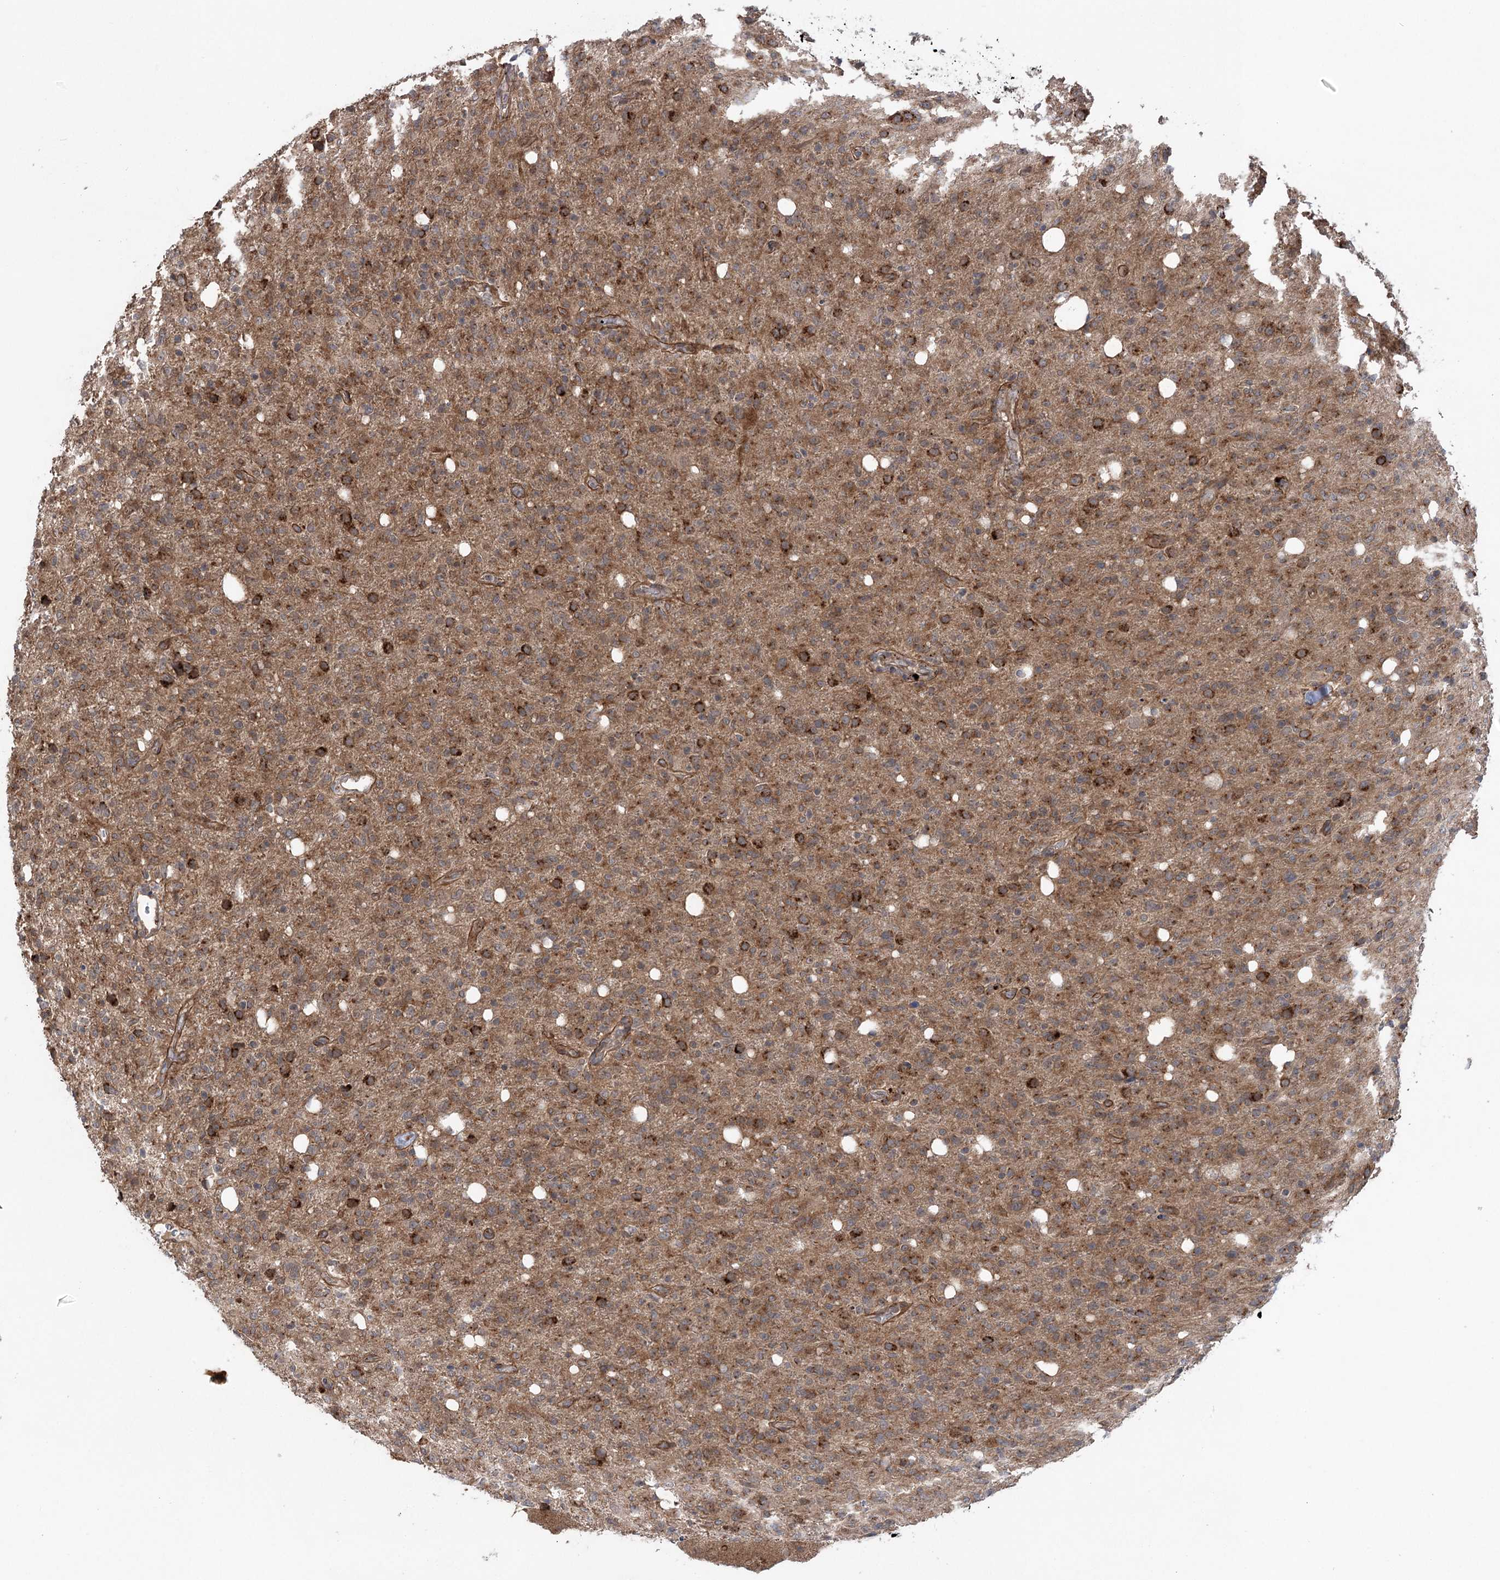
{"staining": {"intensity": "moderate", "quantity": "25%-75%", "location": "cytoplasmic/membranous"}, "tissue": "glioma", "cell_type": "Tumor cells", "image_type": "cancer", "snomed": [{"axis": "morphology", "description": "Glioma, malignant, High grade"}, {"axis": "topography", "description": "Brain"}], "caption": "Immunohistochemical staining of malignant glioma (high-grade) reveals medium levels of moderate cytoplasmic/membranous protein positivity in about 25%-75% of tumor cells.", "gene": "METTL24", "patient": {"sex": "female", "age": 57}}